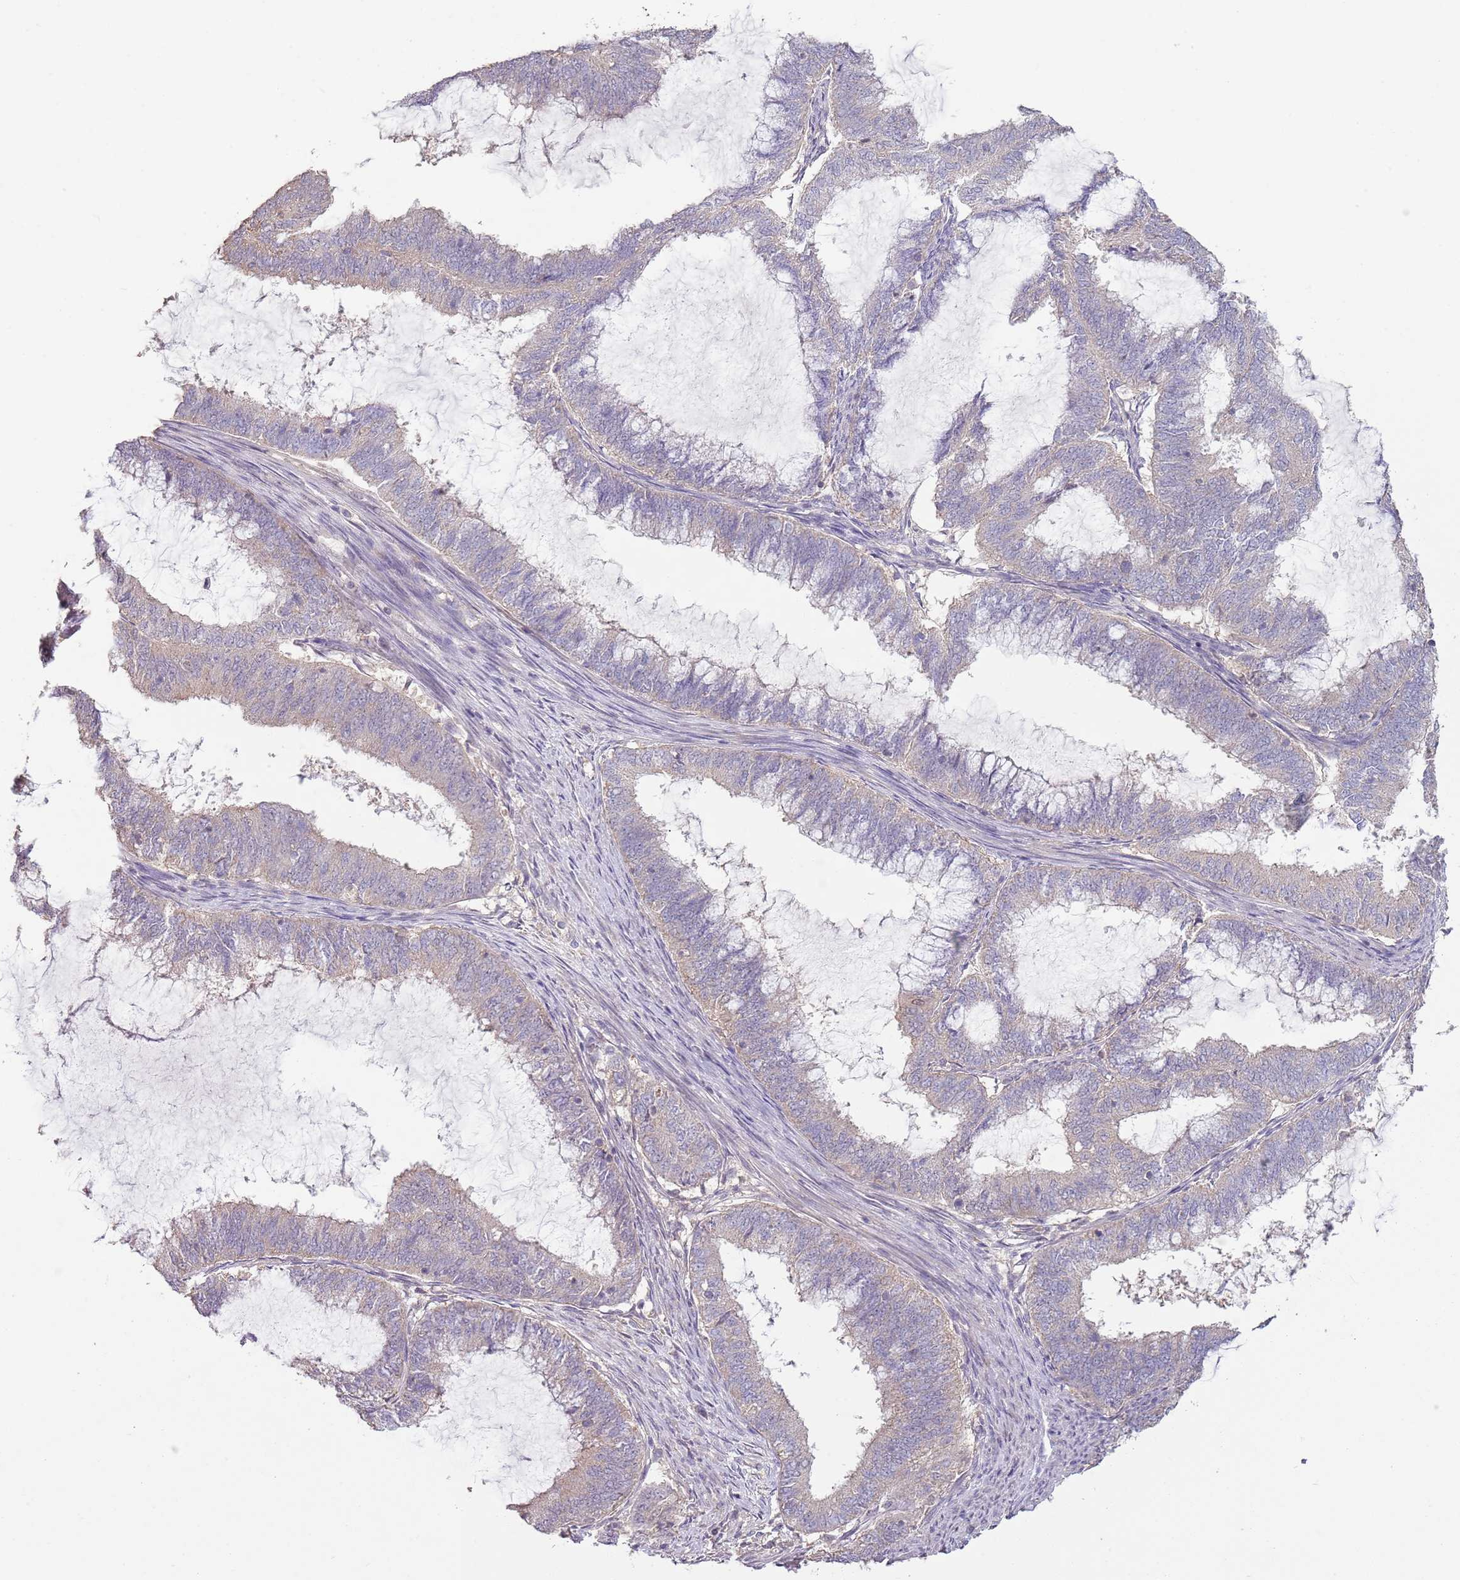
{"staining": {"intensity": "negative", "quantity": "none", "location": "none"}, "tissue": "endometrial cancer", "cell_type": "Tumor cells", "image_type": "cancer", "snomed": [{"axis": "morphology", "description": "Adenocarcinoma, NOS"}, {"axis": "topography", "description": "Endometrium"}], "caption": "The IHC photomicrograph has no significant expression in tumor cells of endometrial cancer (adenocarcinoma) tissue.", "gene": "TEKT4", "patient": {"sex": "female", "age": 51}}